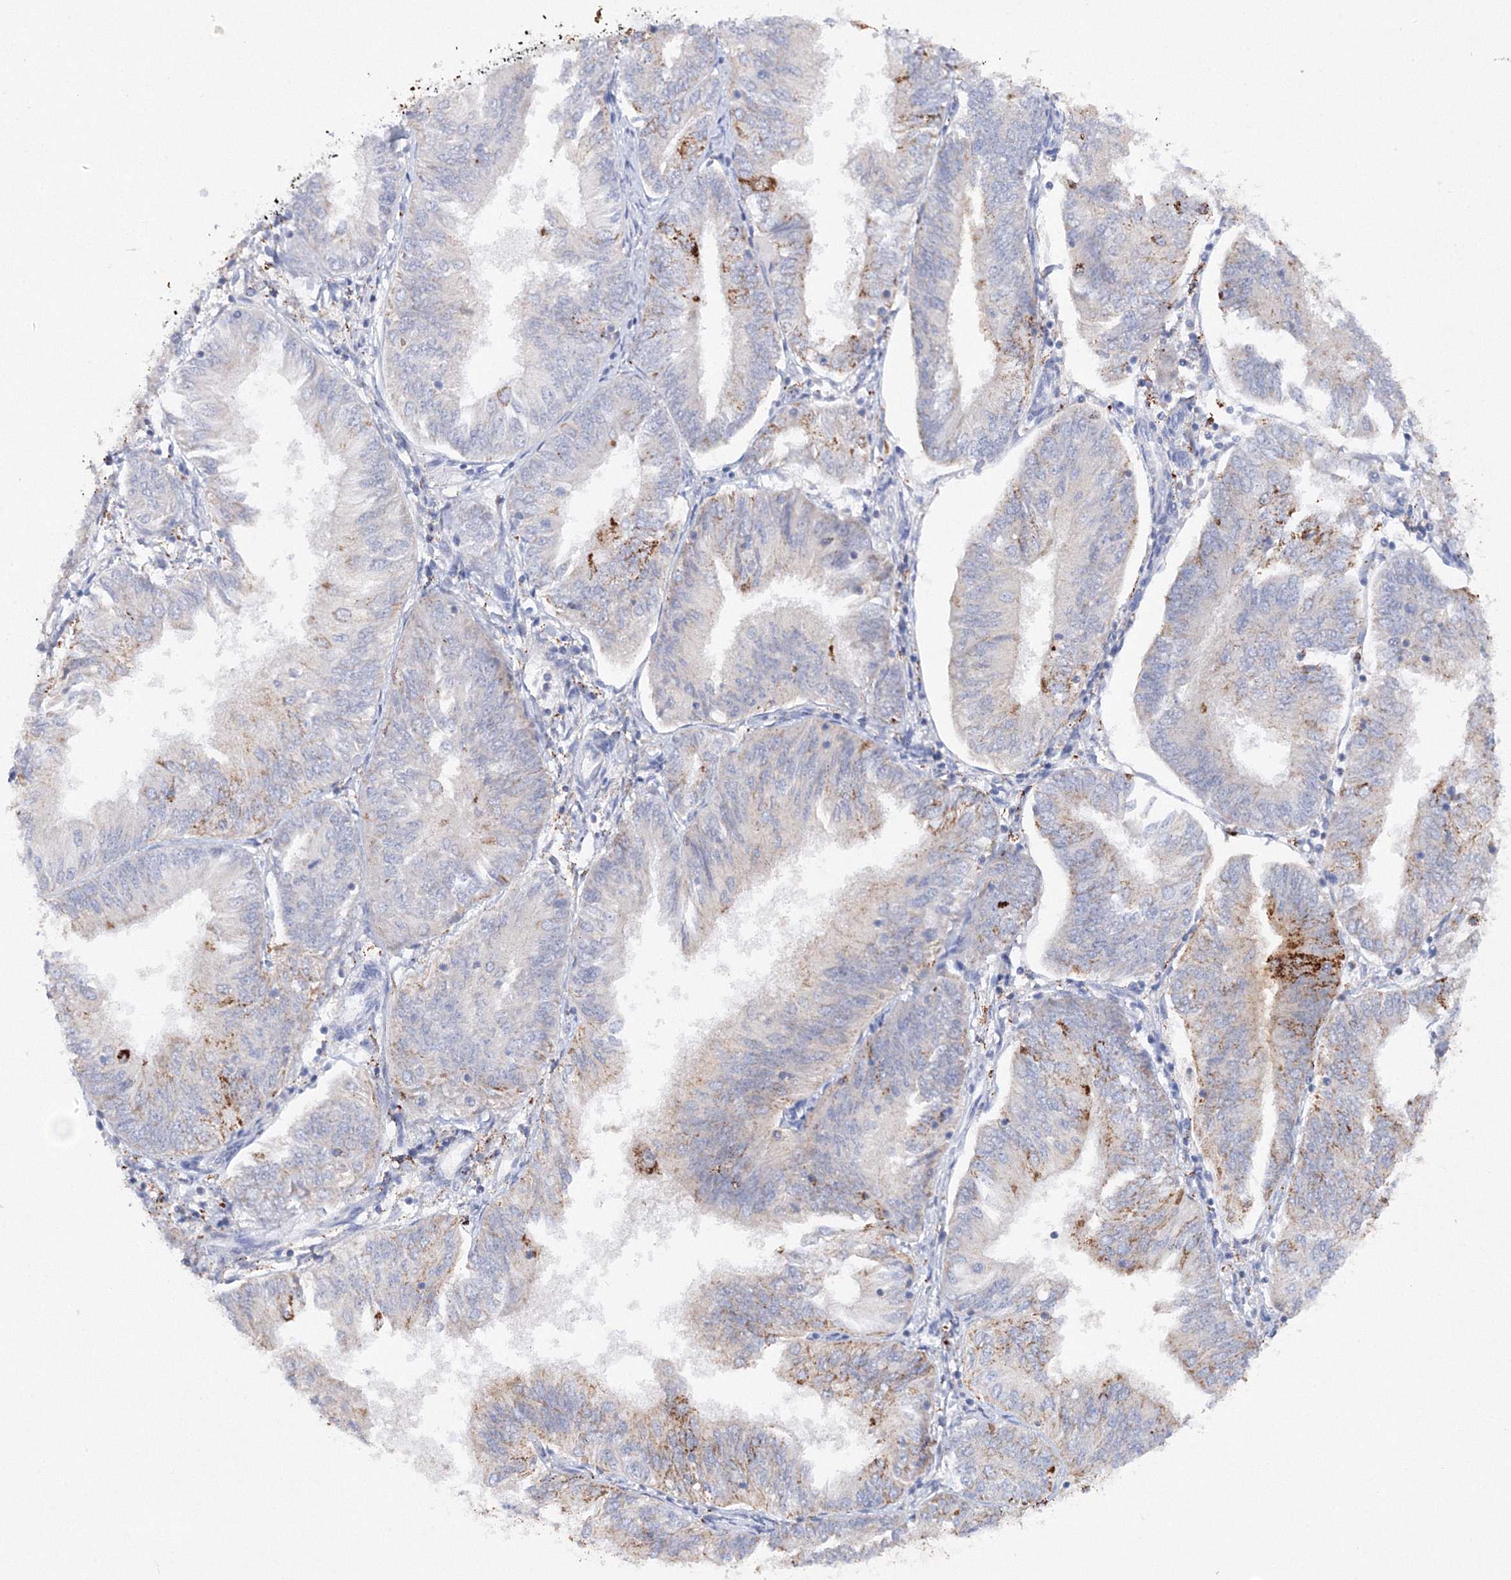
{"staining": {"intensity": "moderate", "quantity": "<25%", "location": "cytoplasmic/membranous"}, "tissue": "endometrial cancer", "cell_type": "Tumor cells", "image_type": "cancer", "snomed": [{"axis": "morphology", "description": "Adenocarcinoma, NOS"}, {"axis": "topography", "description": "Endometrium"}], "caption": "Endometrial cancer stained with a protein marker exhibits moderate staining in tumor cells.", "gene": "MERTK", "patient": {"sex": "female", "age": 58}}